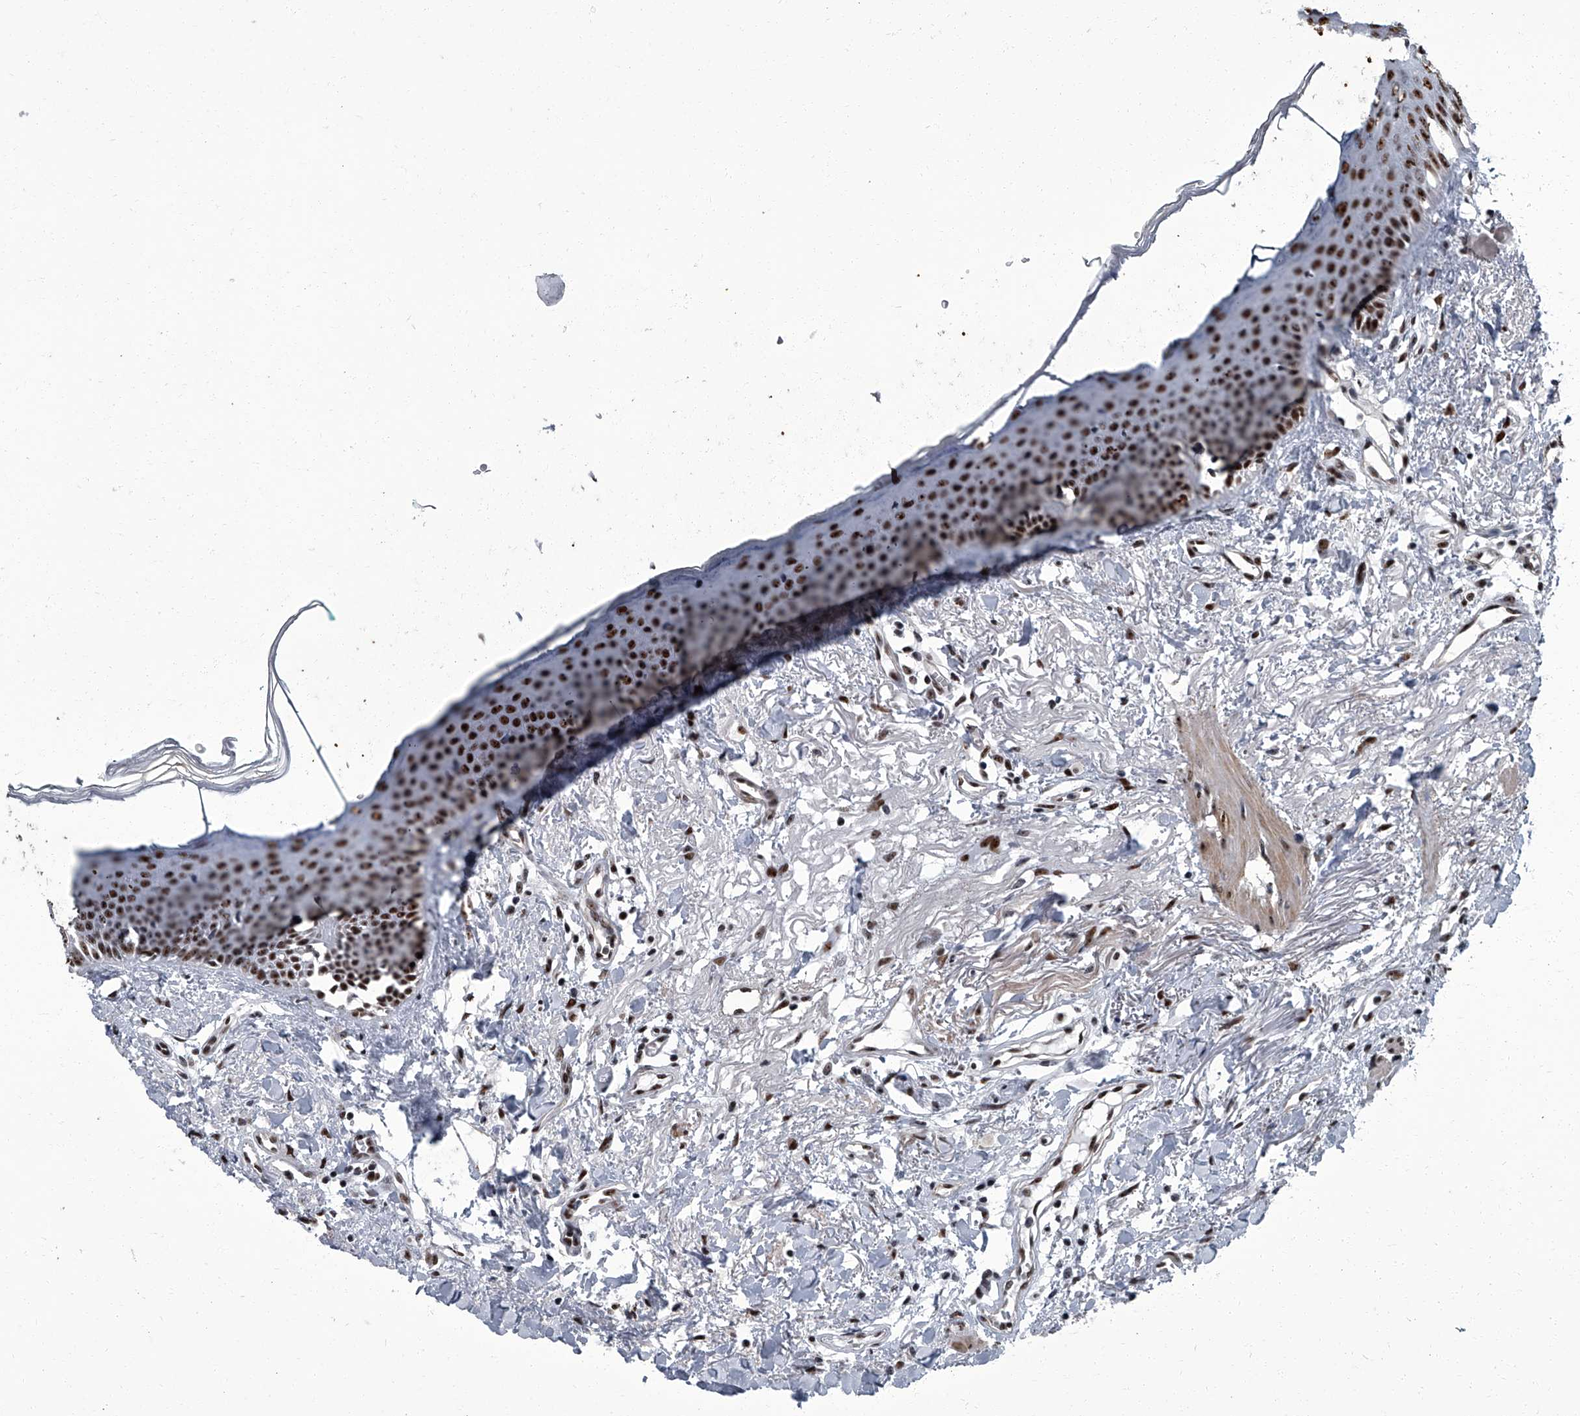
{"staining": {"intensity": "strong", "quantity": ">75%", "location": "nuclear"}, "tissue": "oral mucosa", "cell_type": "Squamous epithelial cells", "image_type": "normal", "snomed": [{"axis": "morphology", "description": "Normal tissue, NOS"}, {"axis": "topography", "description": "Oral tissue"}], "caption": "This micrograph demonstrates benign oral mucosa stained with immunohistochemistry to label a protein in brown. The nuclear of squamous epithelial cells show strong positivity for the protein. Nuclei are counter-stained blue.", "gene": "ZNF518B", "patient": {"sex": "female", "age": 70}}